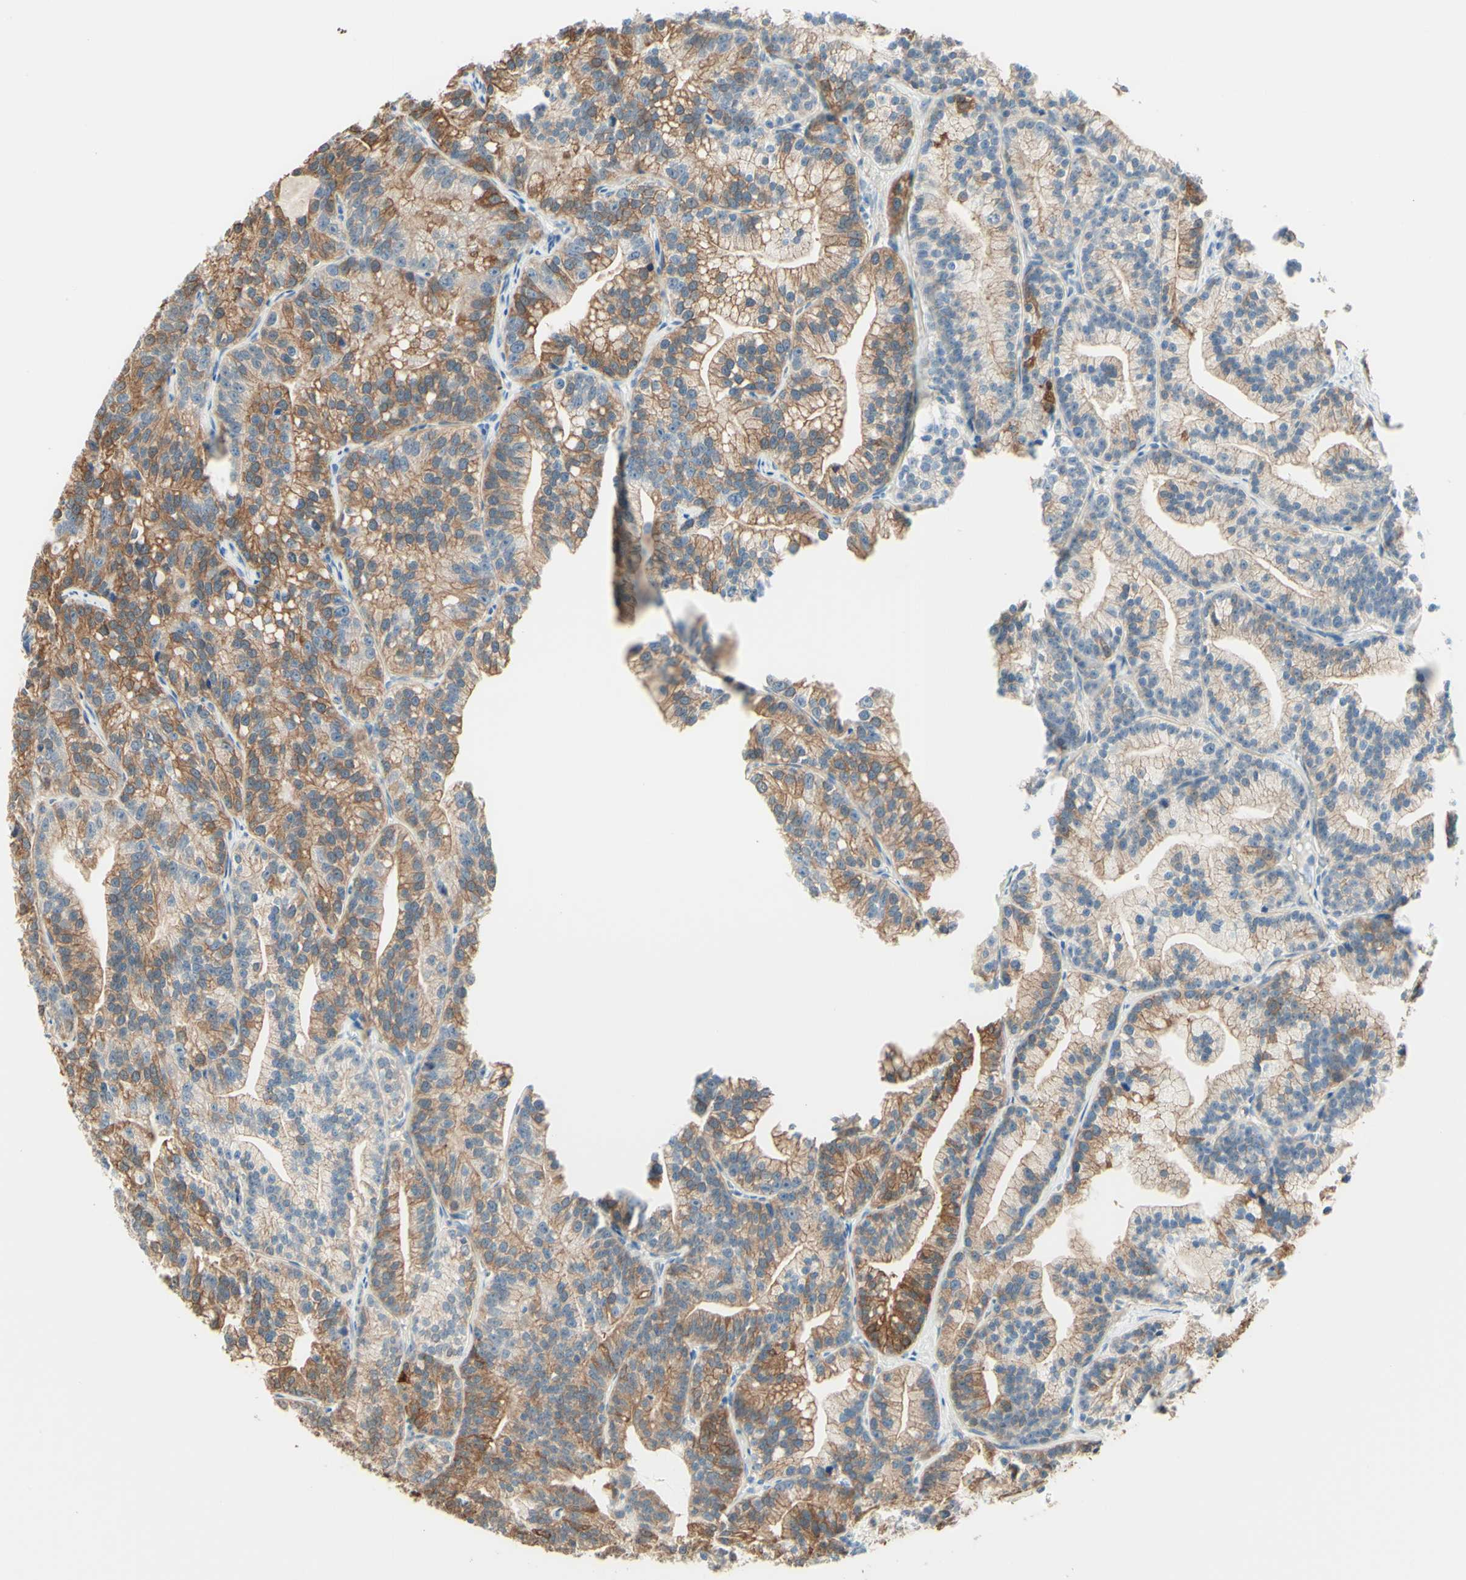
{"staining": {"intensity": "moderate", "quantity": ">75%", "location": "cytoplasmic/membranous"}, "tissue": "prostate cancer", "cell_type": "Tumor cells", "image_type": "cancer", "snomed": [{"axis": "morphology", "description": "Adenocarcinoma, Low grade"}, {"axis": "topography", "description": "Prostate"}], "caption": "DAB (3,3'-diaminobenzidine) immunohistochemical staining of human prostate cancer reveals moderate cytoplasmic/membranous protein expression in about >75% of tumor cells.", "gene": "MTM1", "patient": {"sex": "male", "age": 89}}